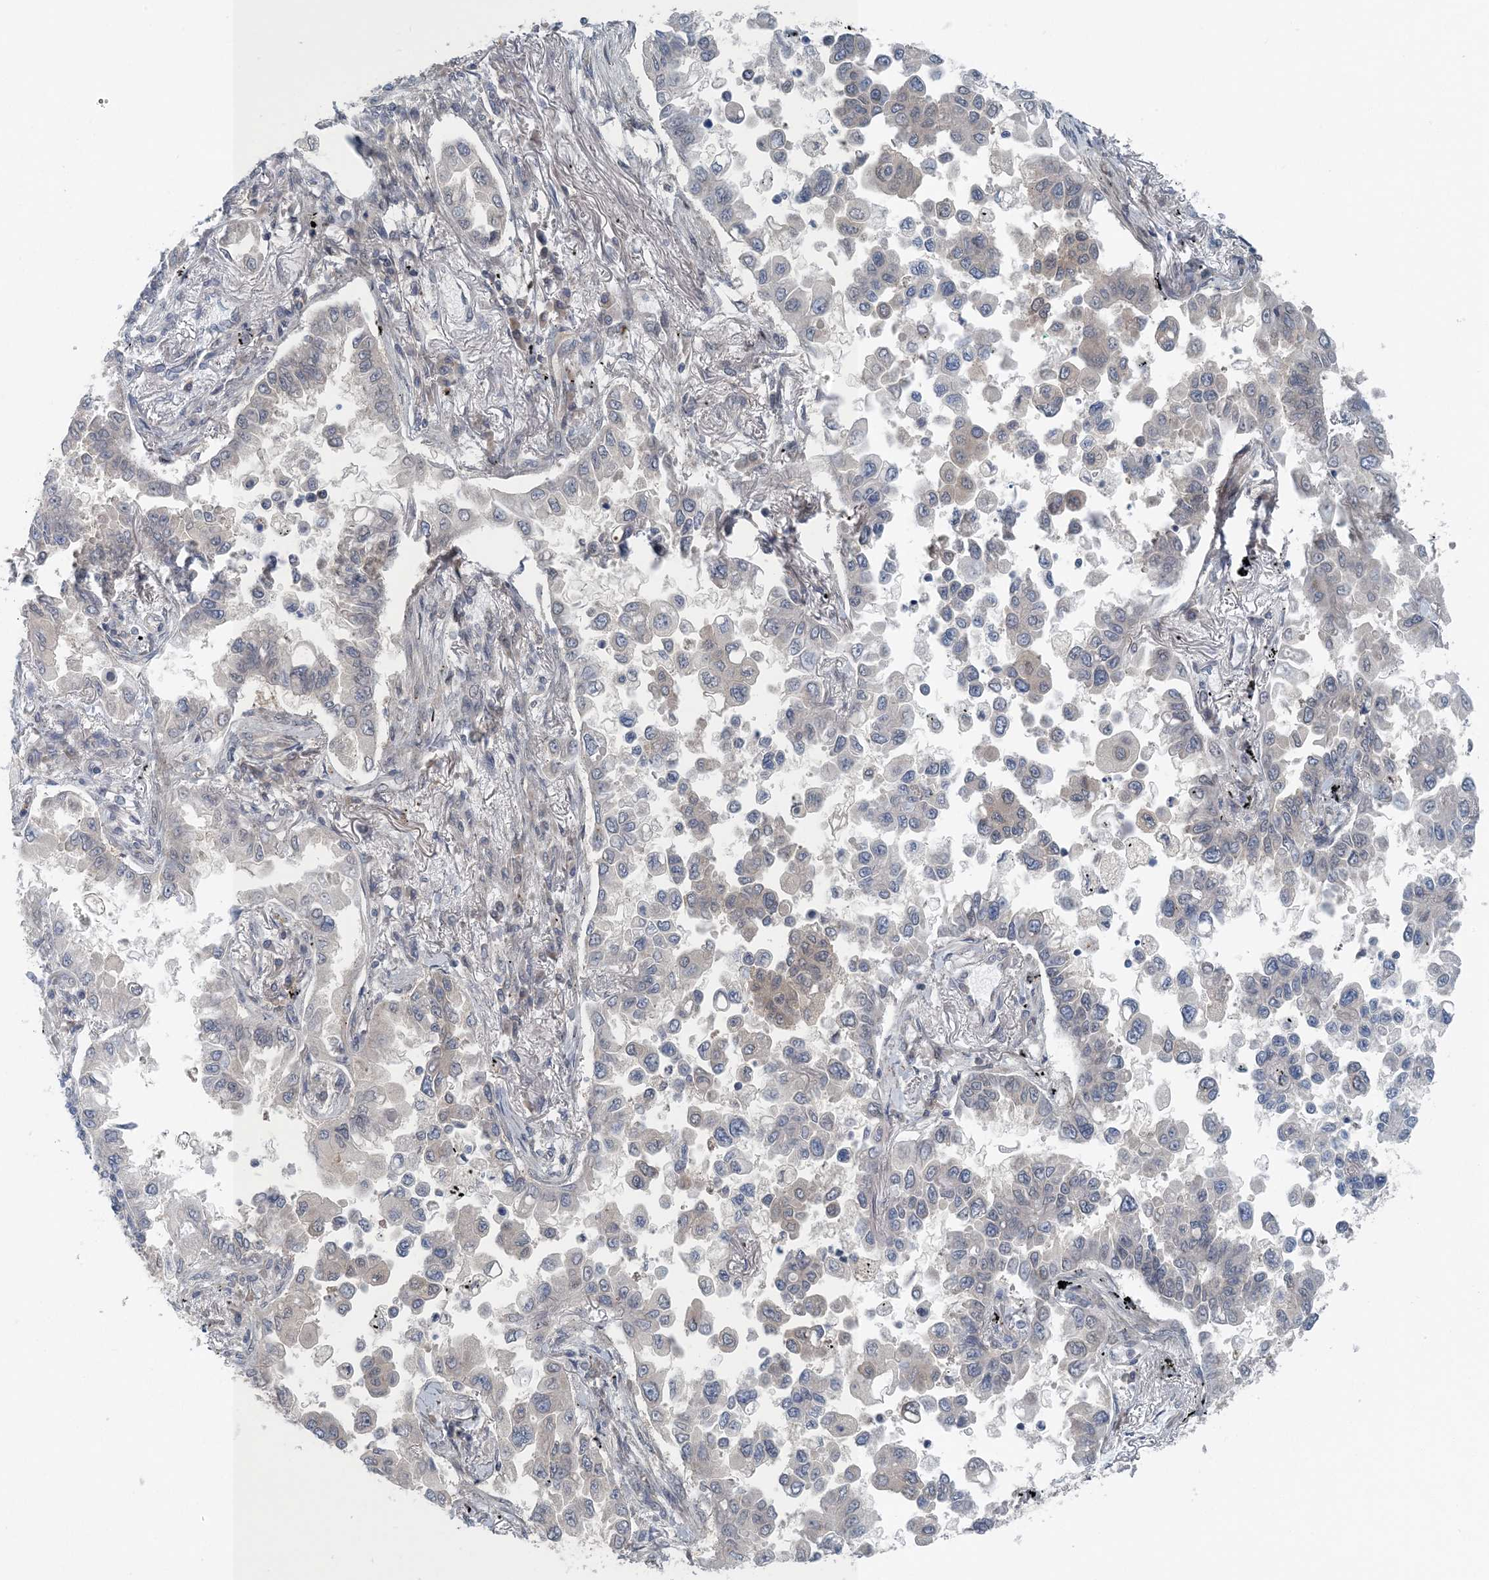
{"staining": {"intensity": "negative", "quantity": "none", "location": "none"}, "tissue": "lung cancer", "cell_type": "Tumor cells", "image_type": "cancer", "snomed": [{"axis": "morphology", "description": "Adenocarcinoma, NOS"}, {"axis": "topography", "description": "Lung"}], "caption": "Immunohistochemistry of lung adenocarcinoma displays no staining in tumor cells.", "gene": "HIKESHI", "patient": {"sex": "female", "age": 67}}